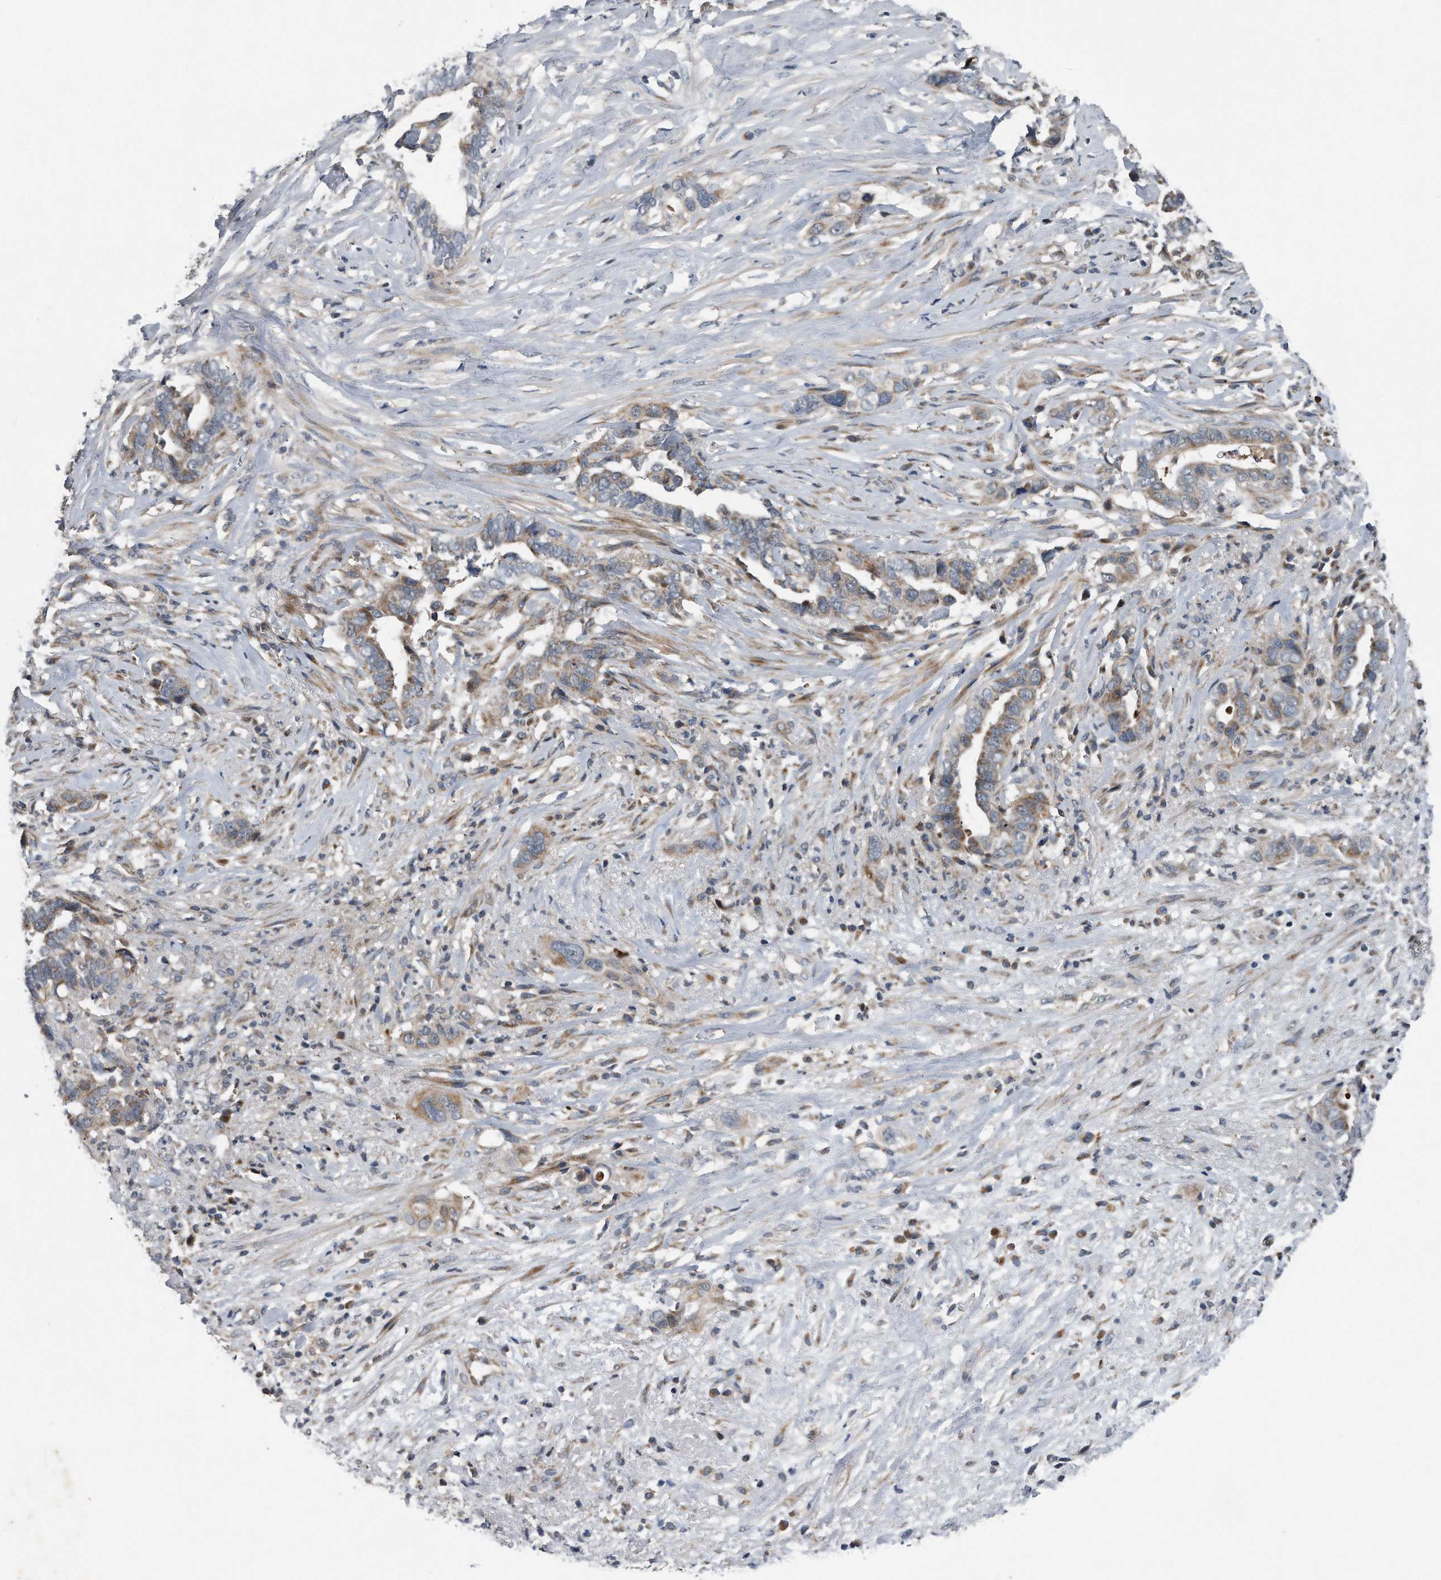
{"staining": {"intensity": "moderate", "quantity": "25%-75%", "location": "cytoplasmic/membranous"}, "tissue": "liver cancer", "cell_type": "Tumor cells", "image_type": "cancer", "snomed": [{"axis": "morphology", "description": "Cholangiocarcinoma"}, {"axis": "topography", "description": "Liver"}], "caption": "Liver cancer stained for a protein demonstrates moderate cytoplasmic/membranous positivity in tumor cells.", "gene": "LYRM4", "patient": {"sex": "female", "age": 79}}